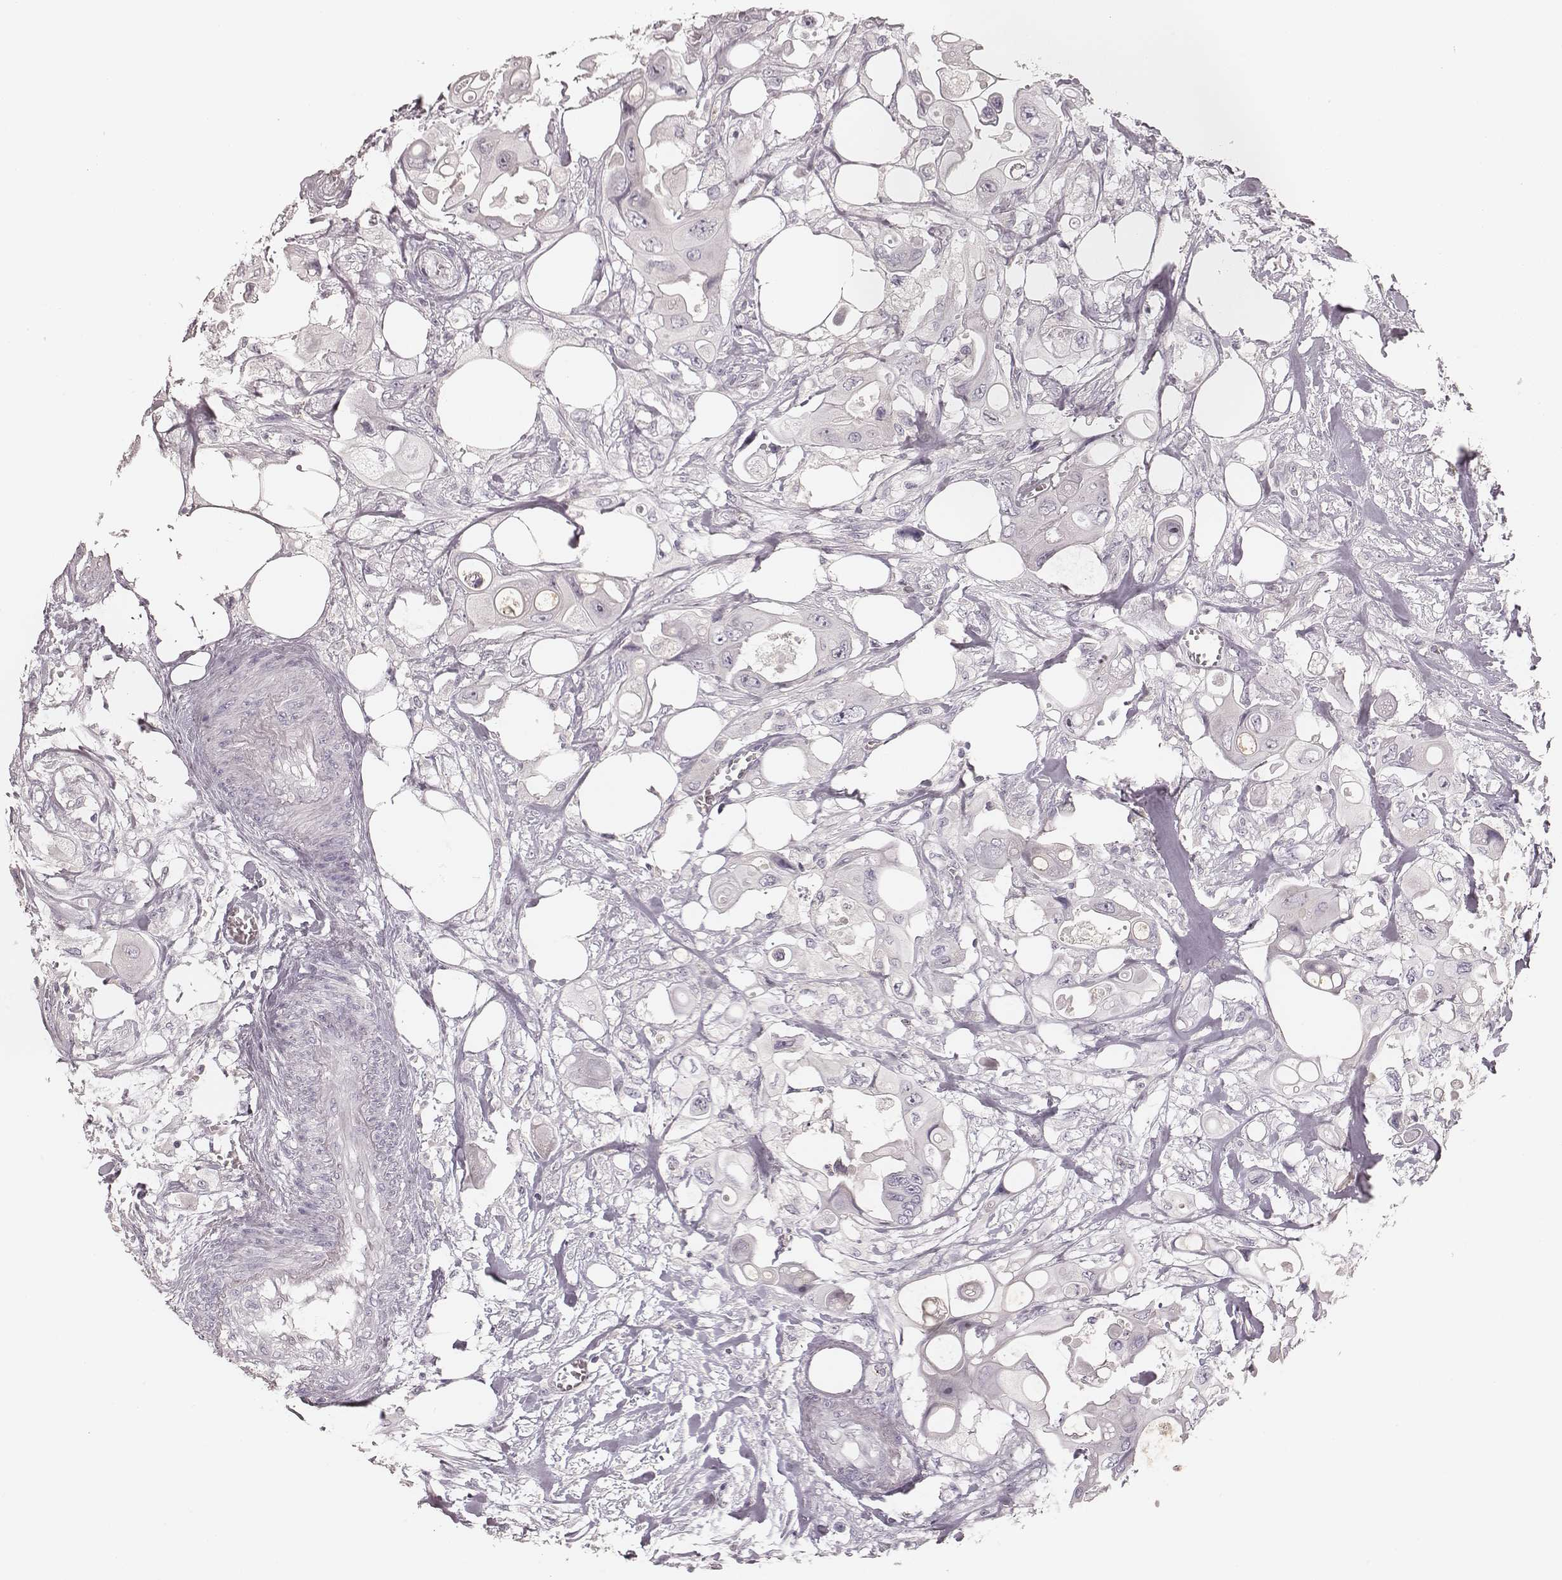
{"staining": {"intensity": "negative", "quantity": "none", "location": "none"}, "tissue": "colorectal cancer", "cell_type": "Tumor cells", "image_type": "cancer", "snomed": [{"axis": "morphology", "description": "Adenocarcinoma, NOS"}, {"axis": "topography", "description": "Rectum"}], "caption": "Immunohistochemistry photomicrograph of neoplastic tissue: colorectal cancer stained with DAB displays no significant protein staining in tumor cells.", "gene": "MSX1", "patient": {"sex": "male", "age": 63}}